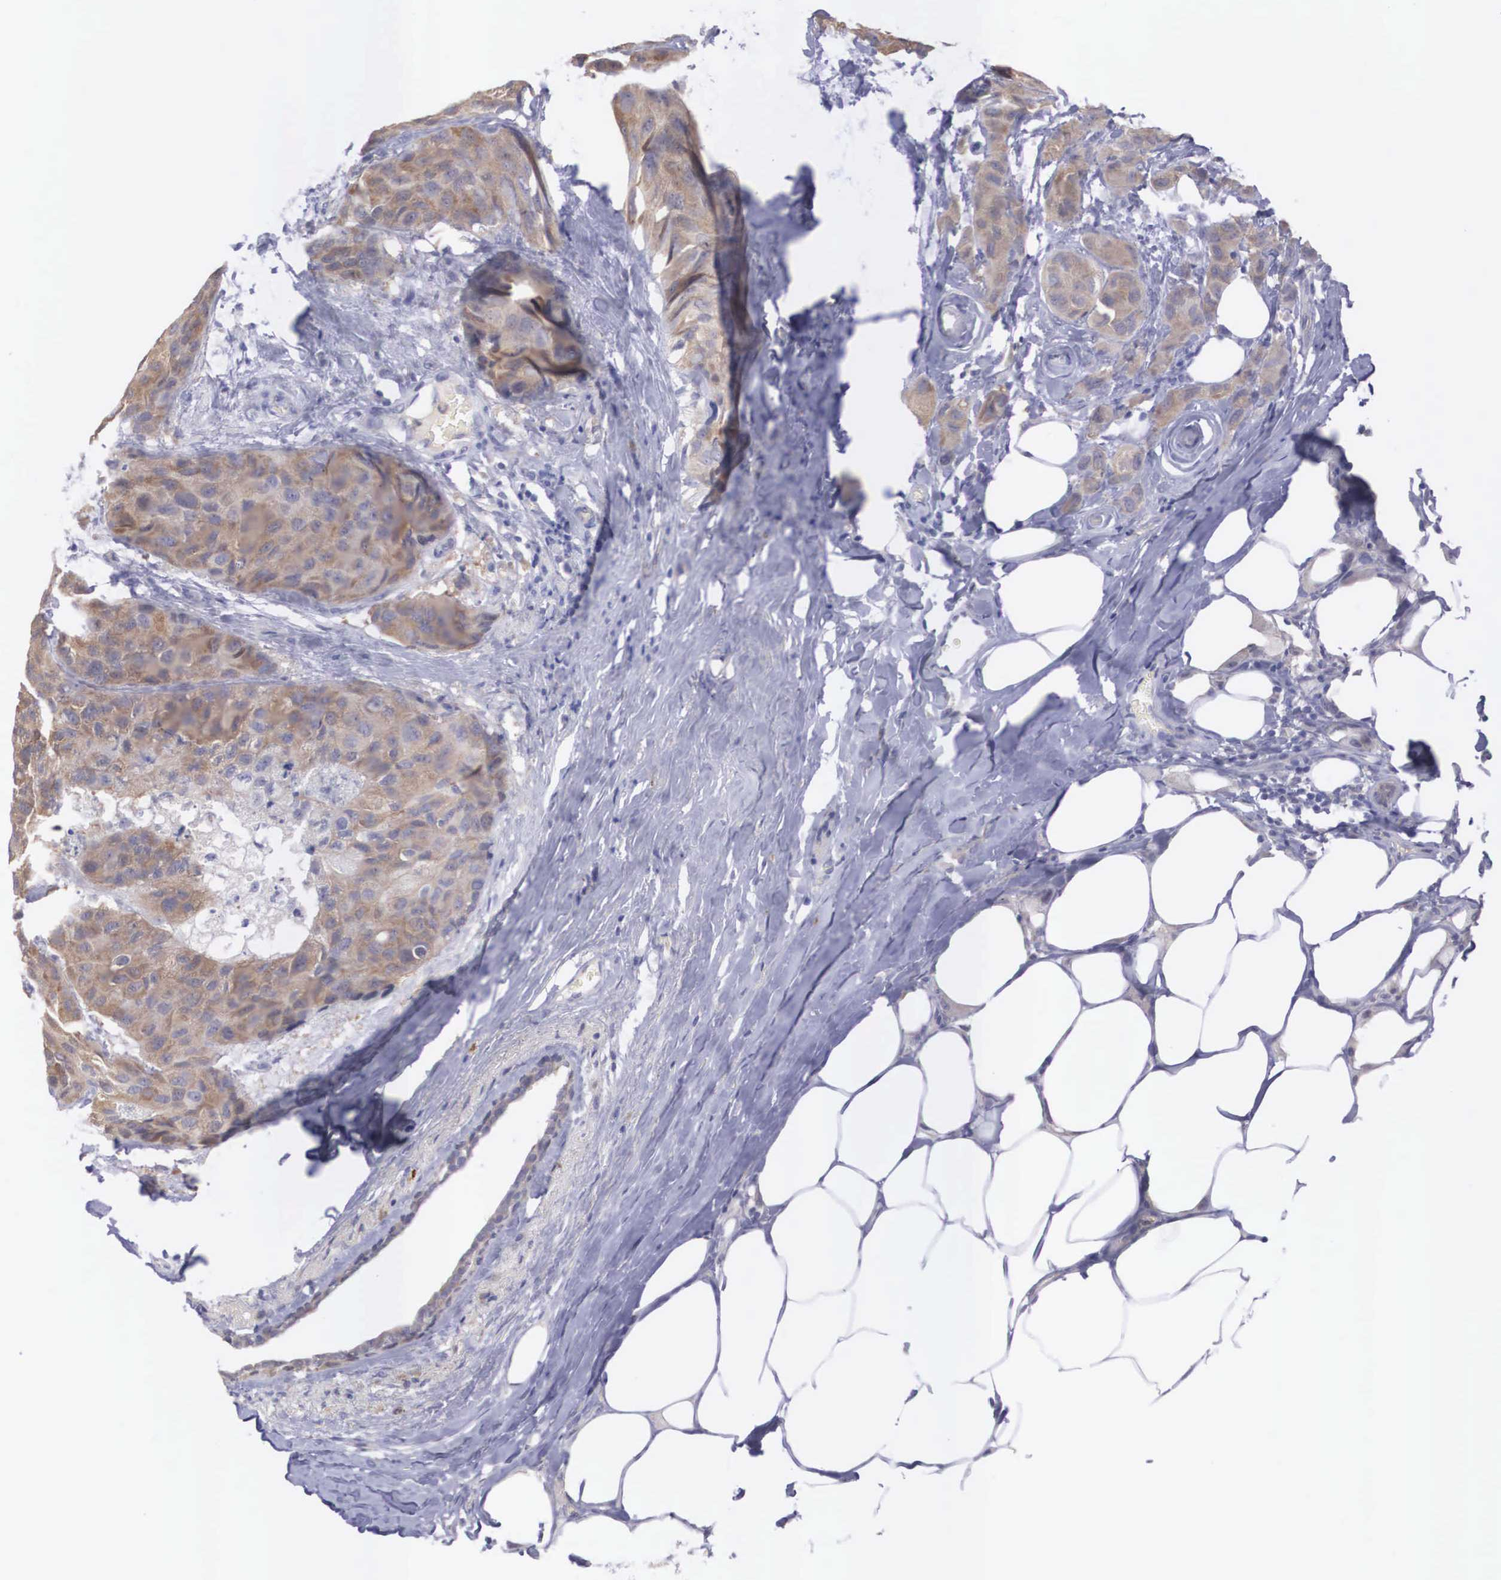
{"staining": {"intensity": "moderate", "quantity": ">75%", "location": "cytoplasmic/membranous"}, "tissue": "breast cancer", "cell_type": "Tumor cells", "image_type": "cancer", "snomed": [{"axis": "morphology", "description": "Duct carcinoma"}, {"axis": "topography", "description": "Breast"}], "caption": "Protein analysis of infiltrating ductal carcinoma (breast) tissue displays moderate cytoplasmic/membranous expression in approximately >75% of tumor cells.", "gene": "REPS2", "patient": {"sex": "female", "age": 68}}